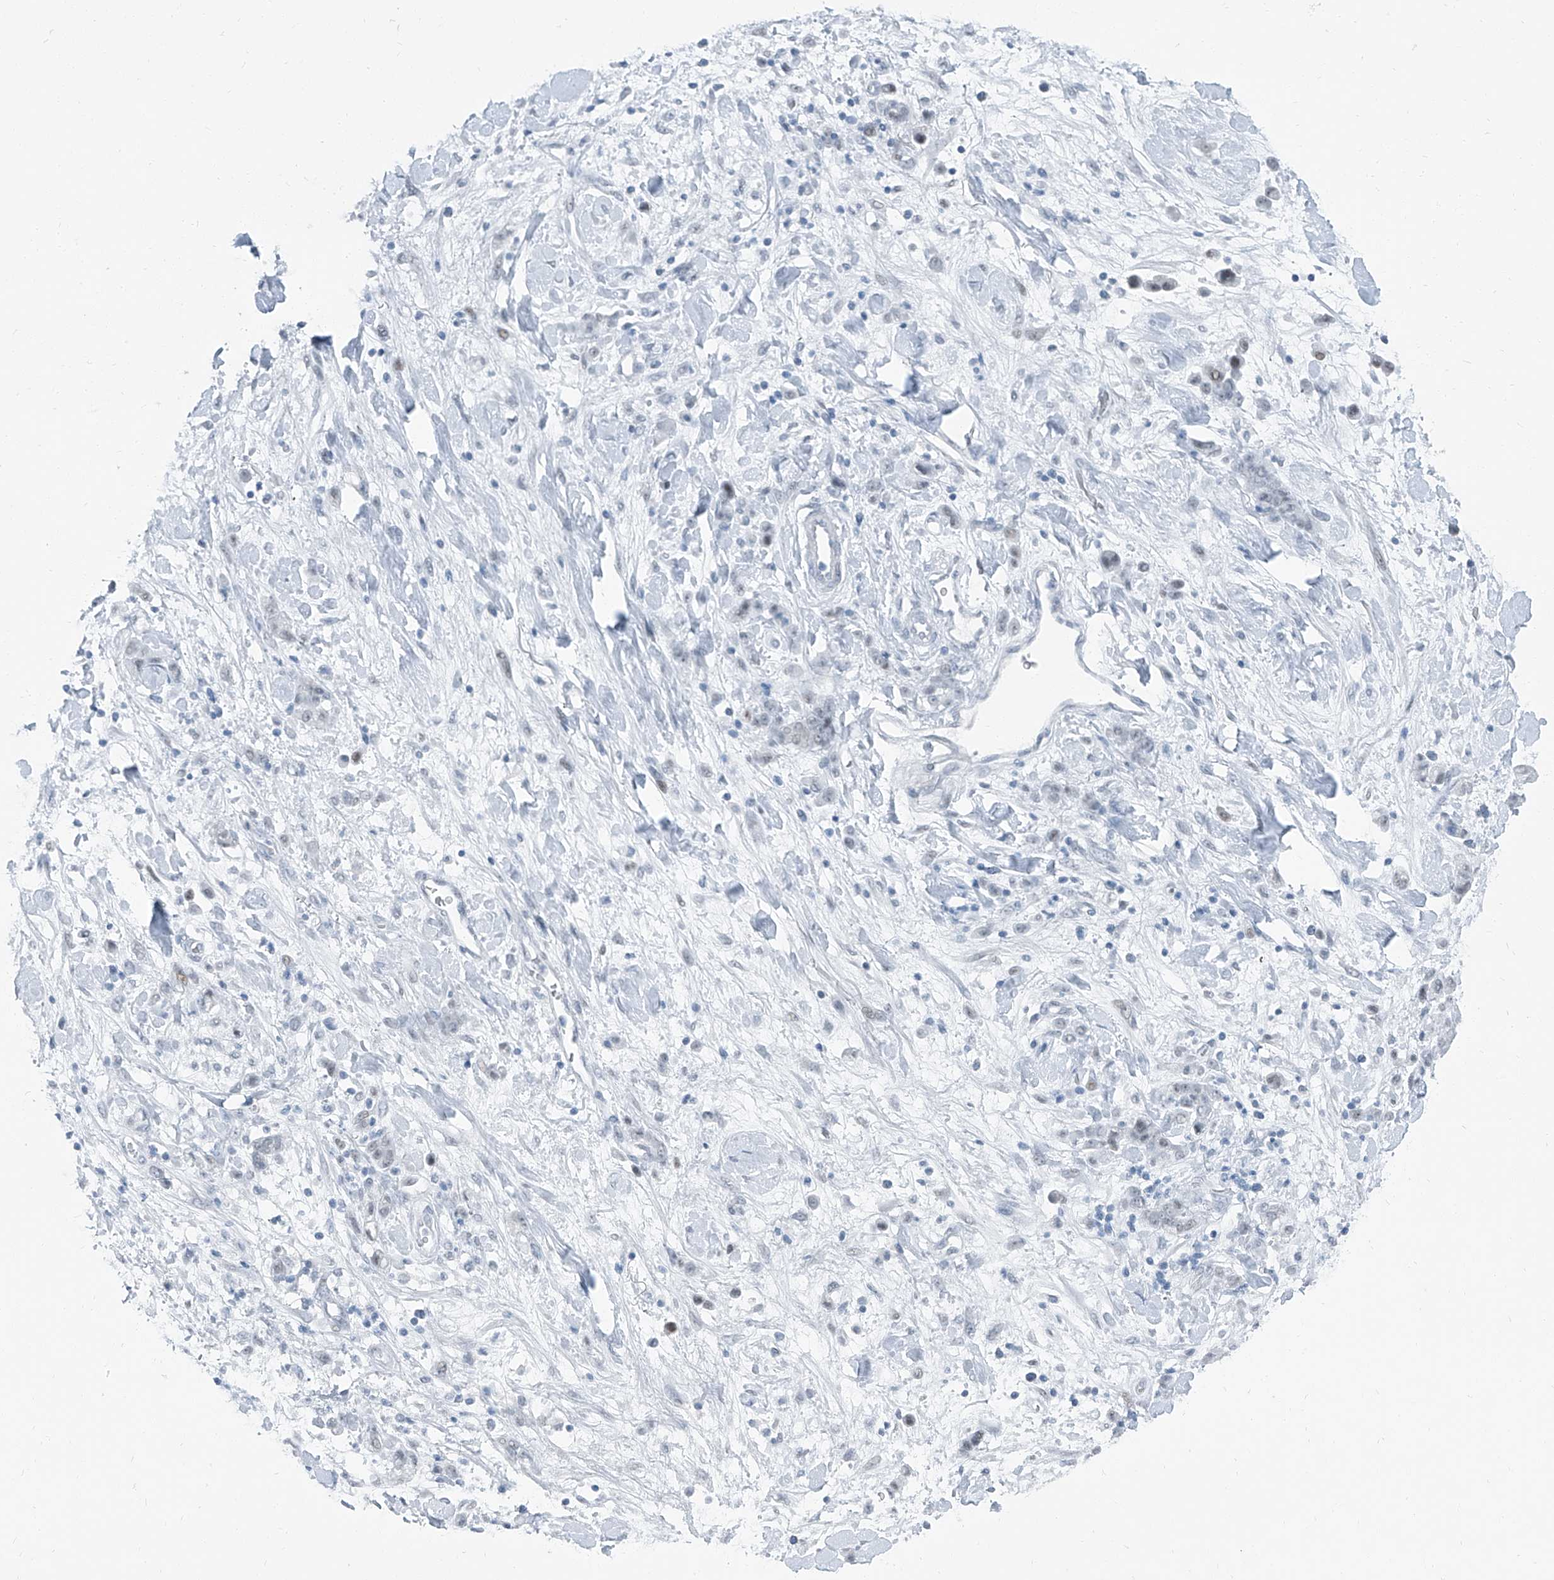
{"staining": {"intensity": "negative", "quantity": "none", "location": "none"}, "tissue": "stomach cancer", "cell_type": "Tumor cells", "image_type": "cancer", "snomed": [{"axis": "morphology", "description": "Normal tissue, NOS"}, {"axis": "morphology", "description": "Adenocarcinoma, NOS"}, {"axis": "topography", "description": "Stomach"}], "caption": "There is no significant staining in tumor cells of adenocarcinoma (stomach).", "gene": "RGN", "patient": {"sex": "male", "age": 82}}